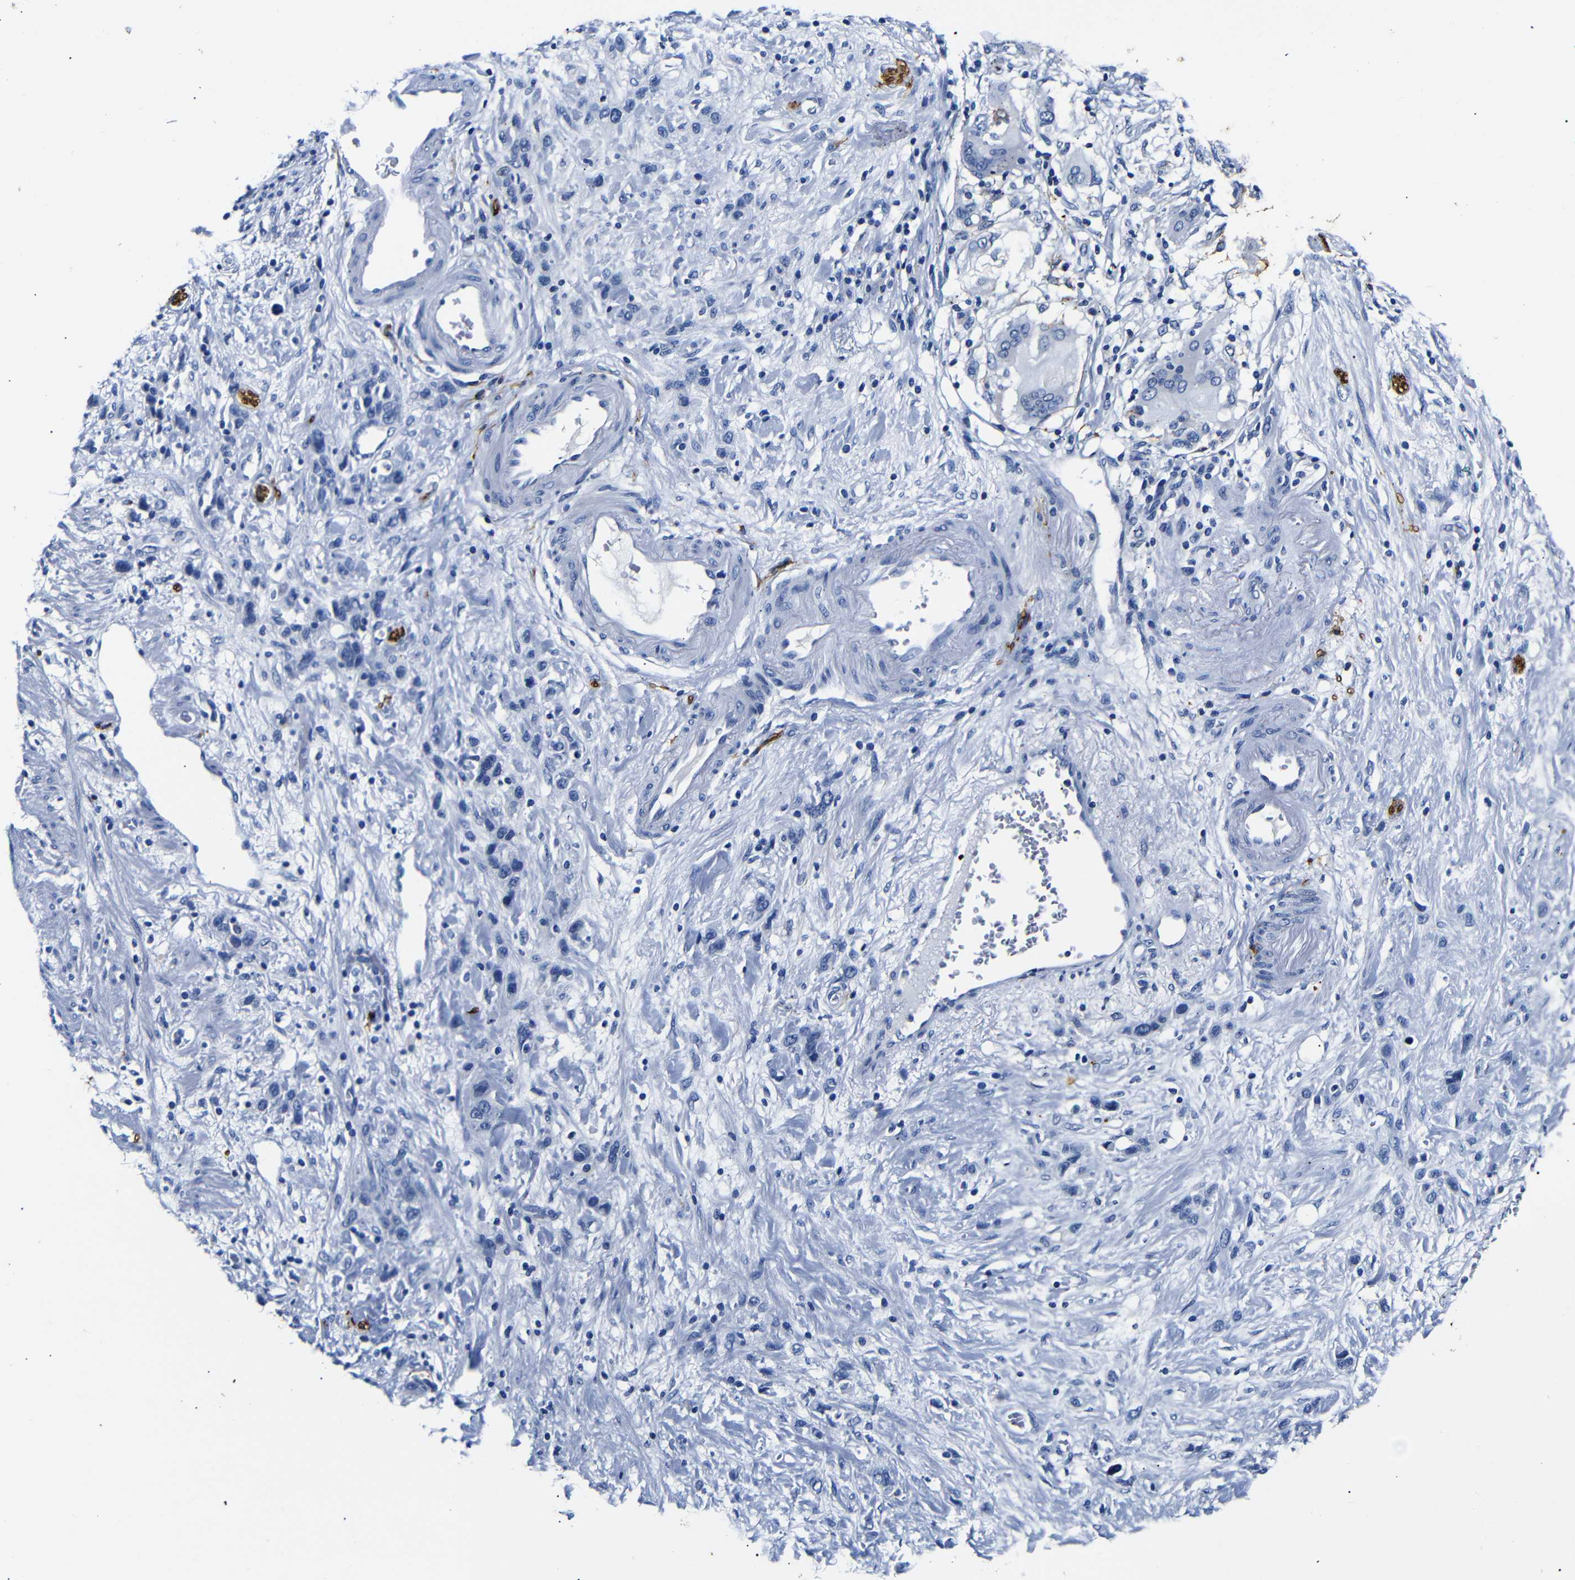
{"staining": {"intensity": "negative", "quantity": "none", "location": "none"}, "tissue": "stomach cancer", "cell_type": "Tumor cells", "image_type": "cancer", "snomed": [{"axis": "morphology", "description": "Adenocarcinoma, NOS"}, {"axis": "morphology", "description": "Adenocarcinoma, High grade"}, {"axis": "topography", "description": "Stomach, upper"}, {"axis": "topography", "description": "Stomach, lower"}], "caption": "This is an immunohistochemistry (IHC) image of human stomach adenocarcinoma. There is no positivity in tumor cells.", "gene": "GAP43", "patient": {"sex": "female", "age": 65}}